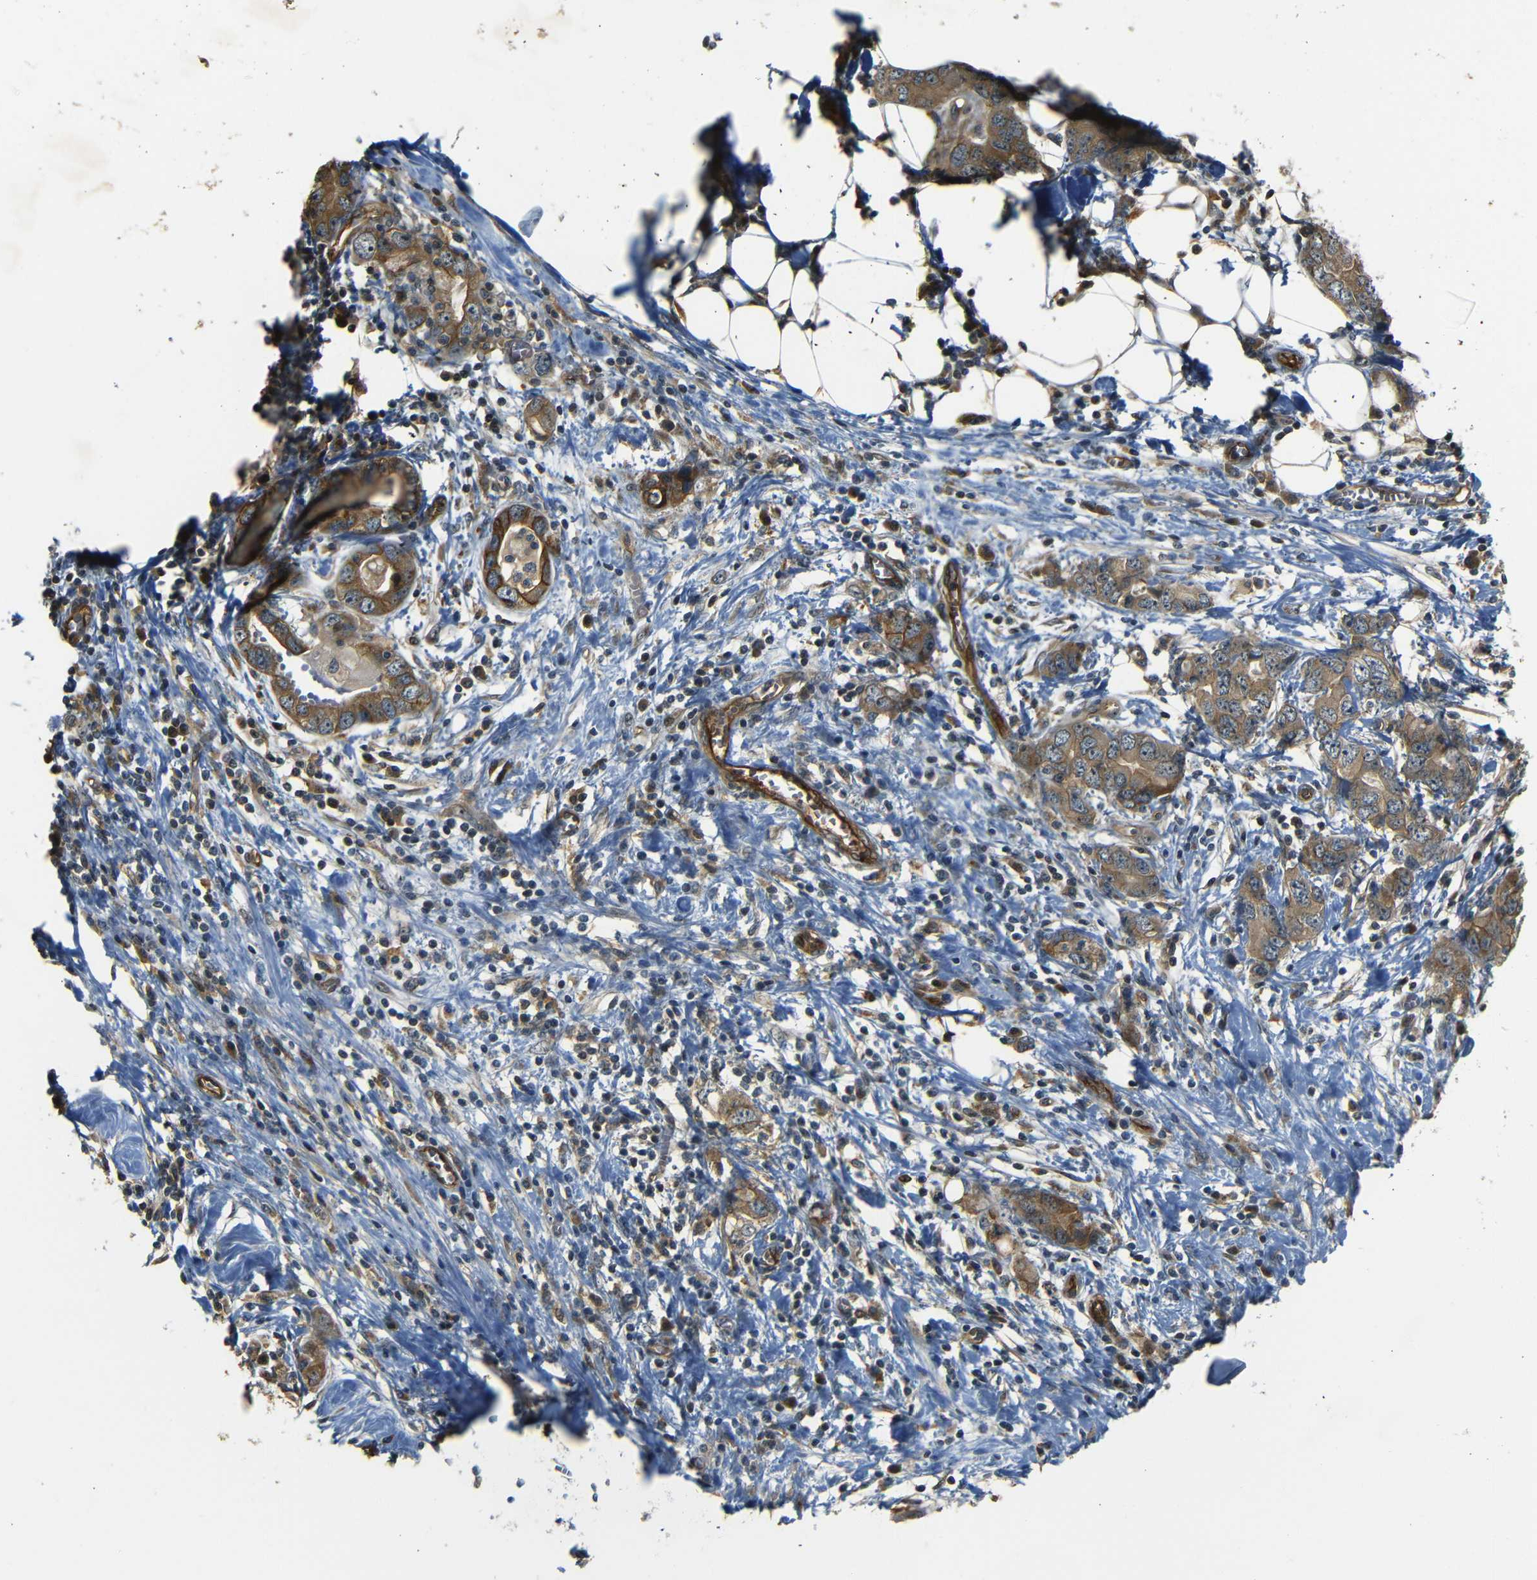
{"staining": {"intensity": "moderate", "quantity": ">75%", "location": "cytoplasmic/membranous"}, "tissue": "stomach cancer", "cell_type": "Tumor cells", "image_type": "cancer", "snomed": [{"axis": "morphology", "description": "Adenocarcinoma, NOS"}, {"axis": "topography", "description": "Stomach, lower"}], "caption": "Immunohistochemistry histopathology image of human adenocarcinoma (stomach) stained for a protein (brown), which reveals medium levels of moderate cytoplasmic/membranous expression in about >75% of tumor cells.", "gene": "RELL1", "patient": {"sex": "female", "age": 93}}